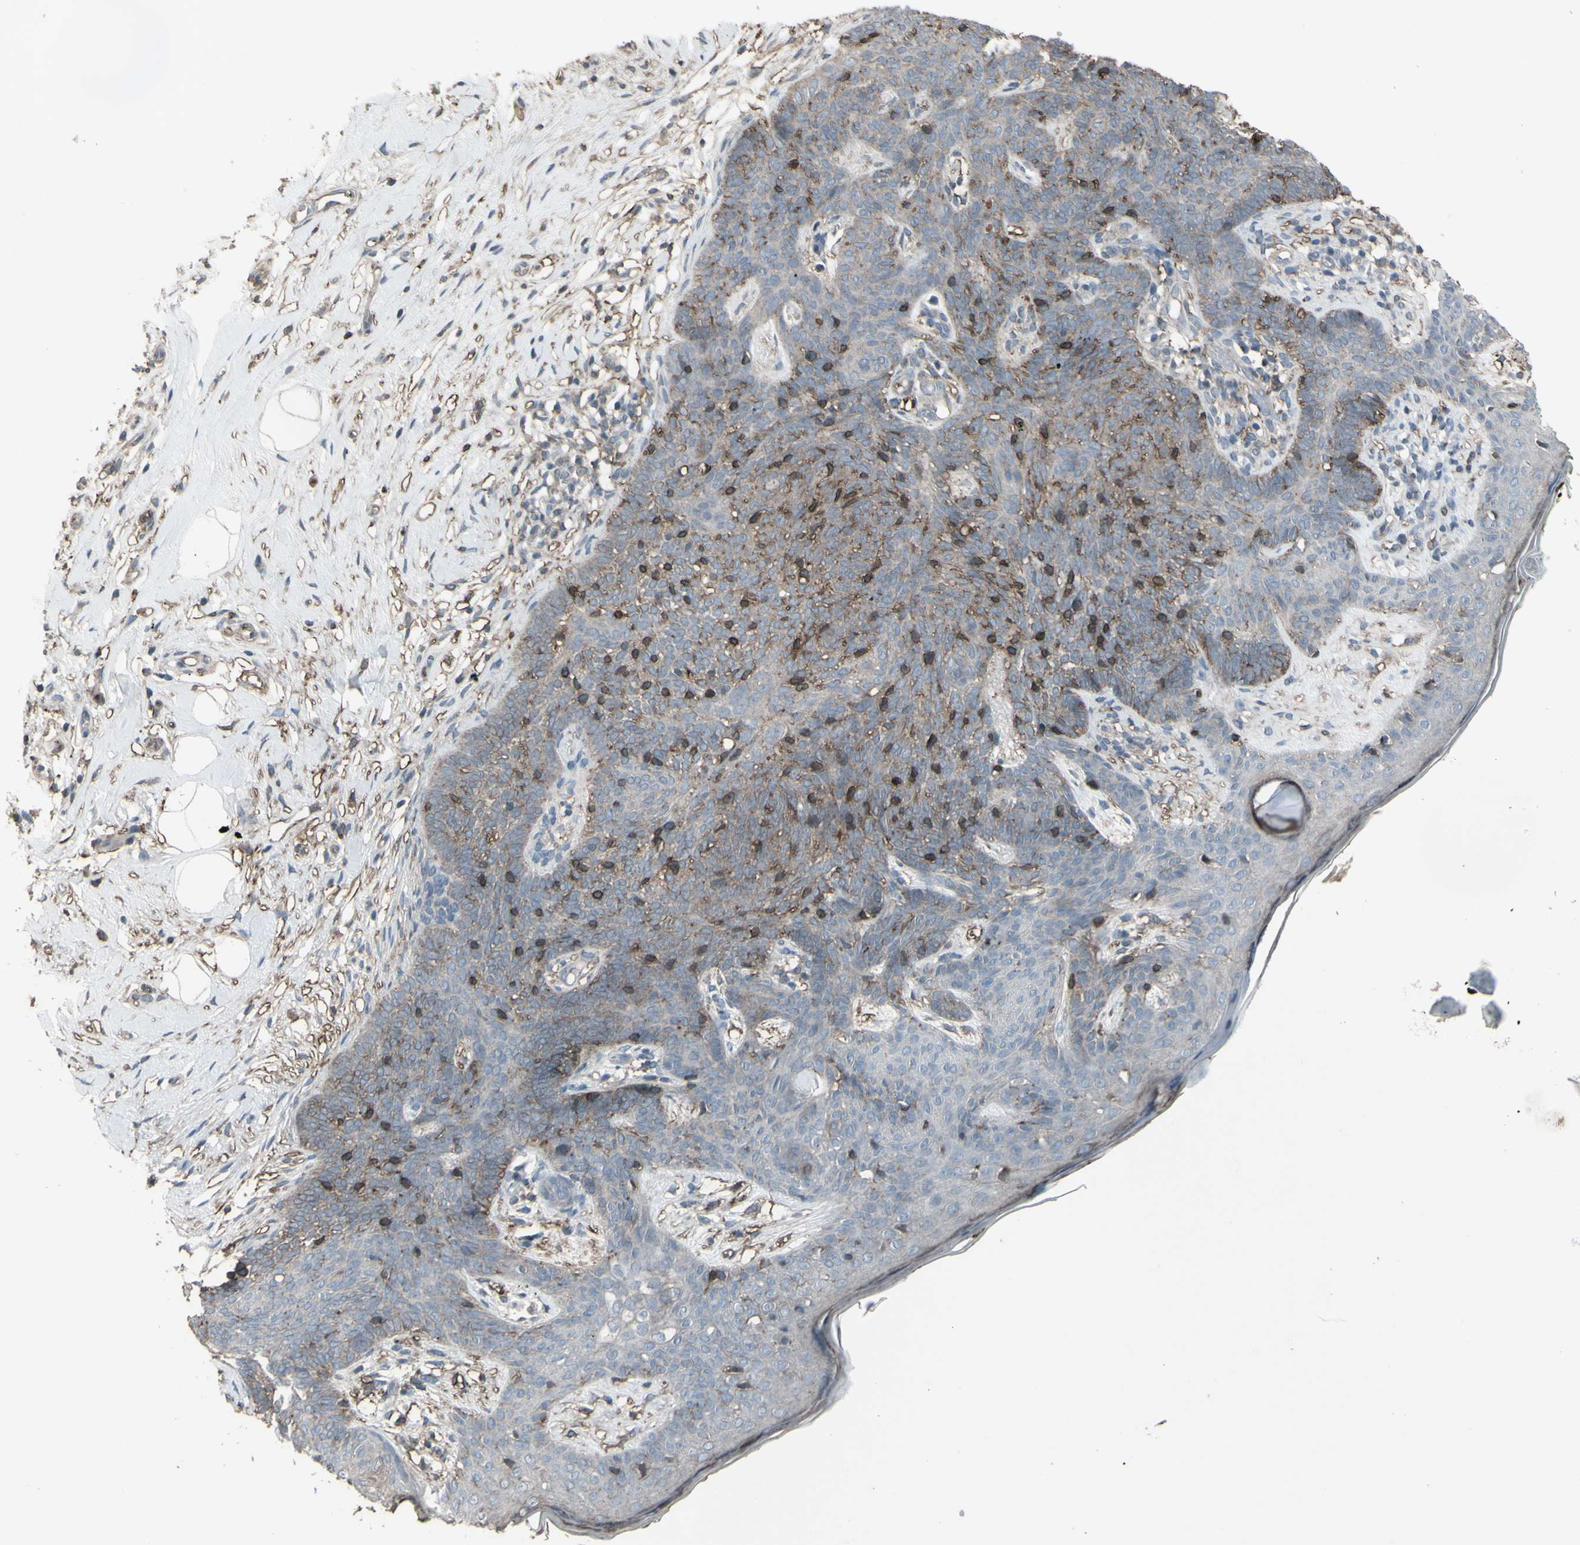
{"staining": {"intensity": "moderate", "quantity": "<25%", "location": "cytoplasmic/membranous"}, "tissue": "skin cancer", "cell_type": "Tumor cells", "image_type": "cancer", "snomed": [{"axis": "morphology", "description": "Developmental malformation"}, {"axis": "morphology", "description": "Basal cell carcinoma"}, {"axis": "topography", "description": "Skin"}], "caption": "Moderate cytoplasmic/membranous expression for a protein is appreciated in approximately <25% of tumor cells of skin cancer (basal cell carcinoma) using immunohistochemistry (IHC).", "gene": "SMO", "patient": {"sex": "female", "age": 62}}